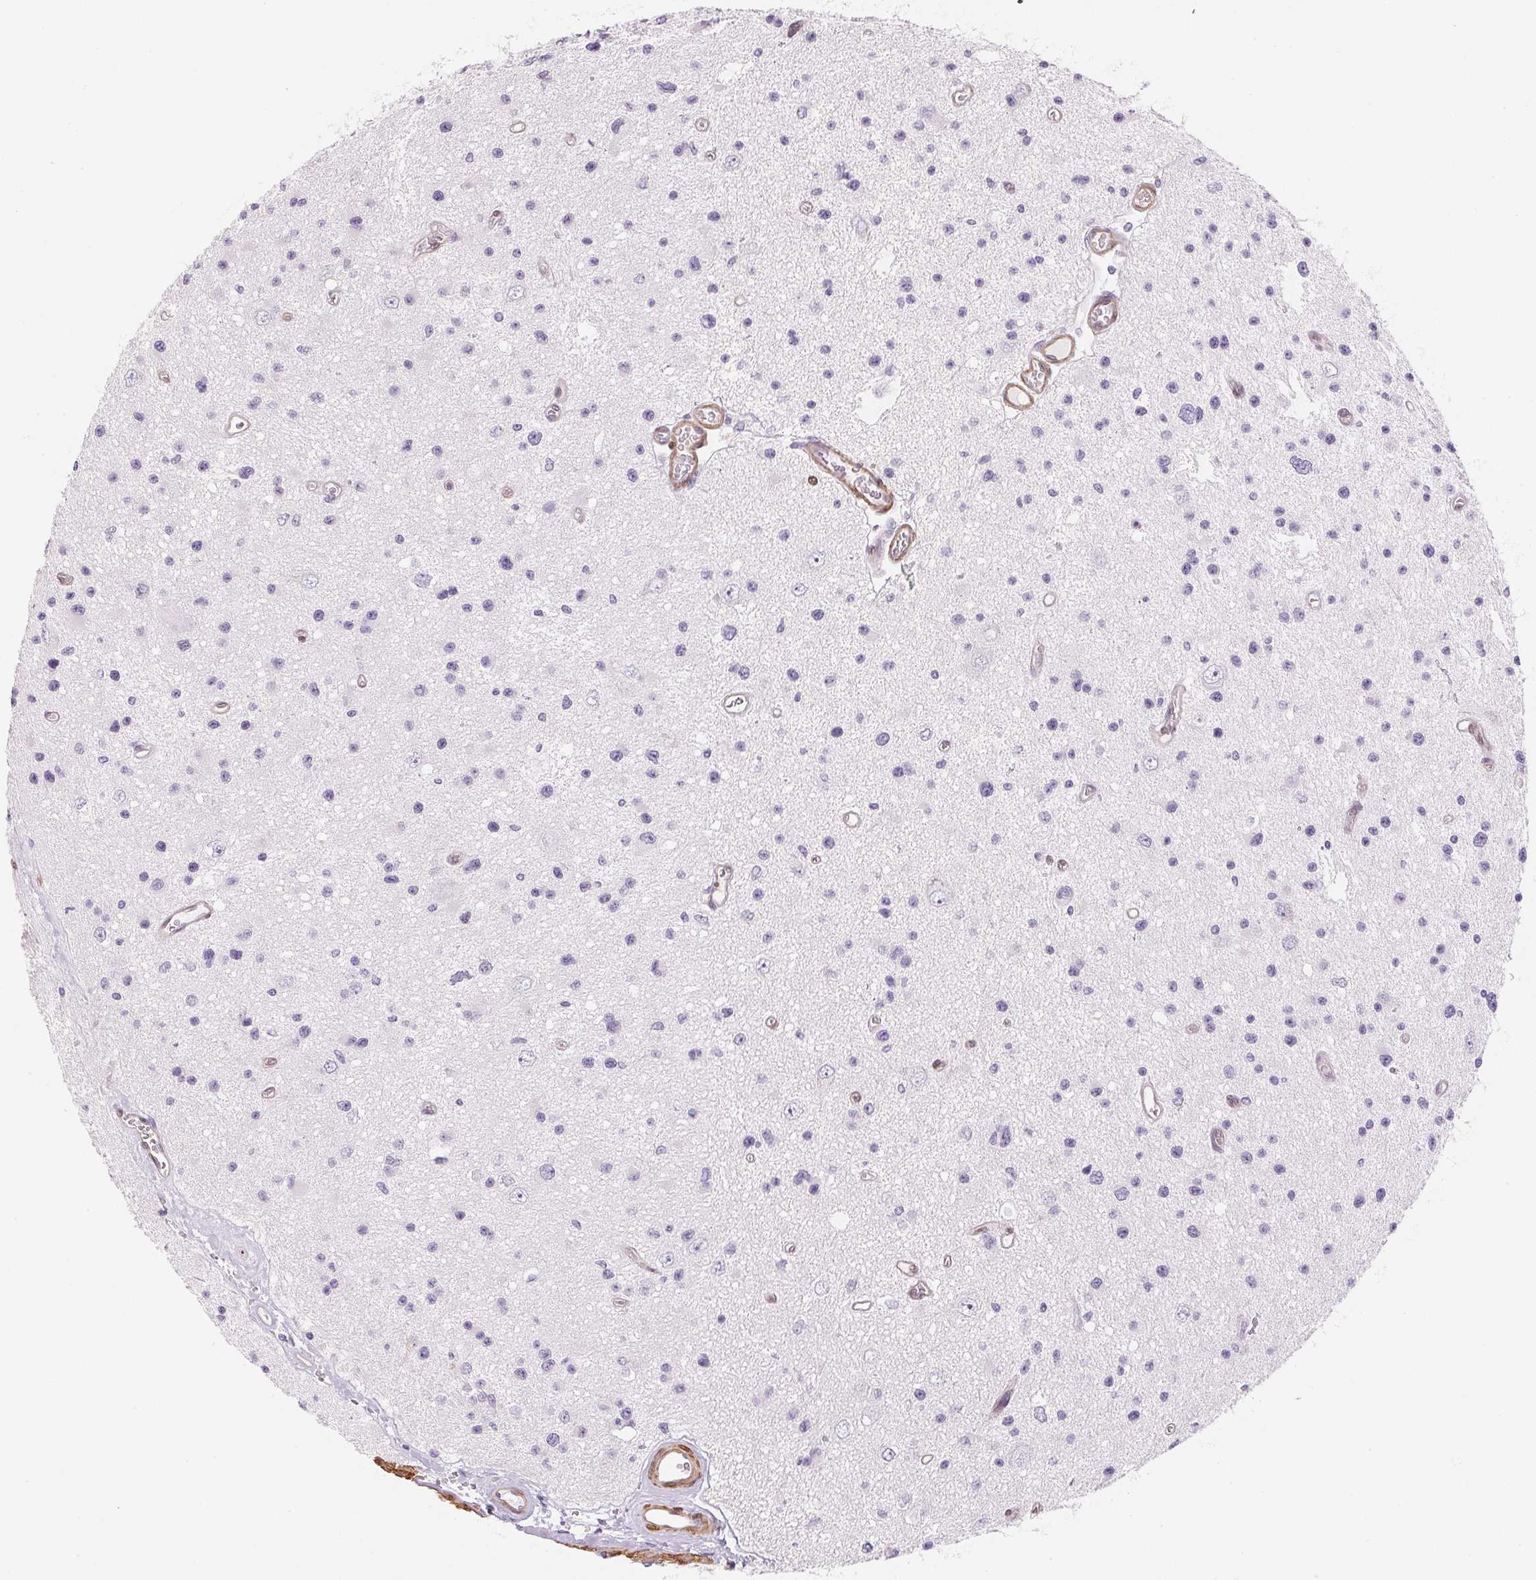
{"staining": {"intensity": "negative", "quantity": "none", "location": "none"}, "tissue": "glioma", "cell_type": "Tumor cells", "image_type": "cancer", "snomed": [{"axis": "morphology", "description": "Glioma, malignant, Low grade"}, {"axis": "topography", "description": "Brain"}], "caption": "Glioma stained for a protein using immunohistochemistry demonstrates no expression tumor cells.", "gene": "SMTN", "patient": {"sex": "male", "age": 43}}